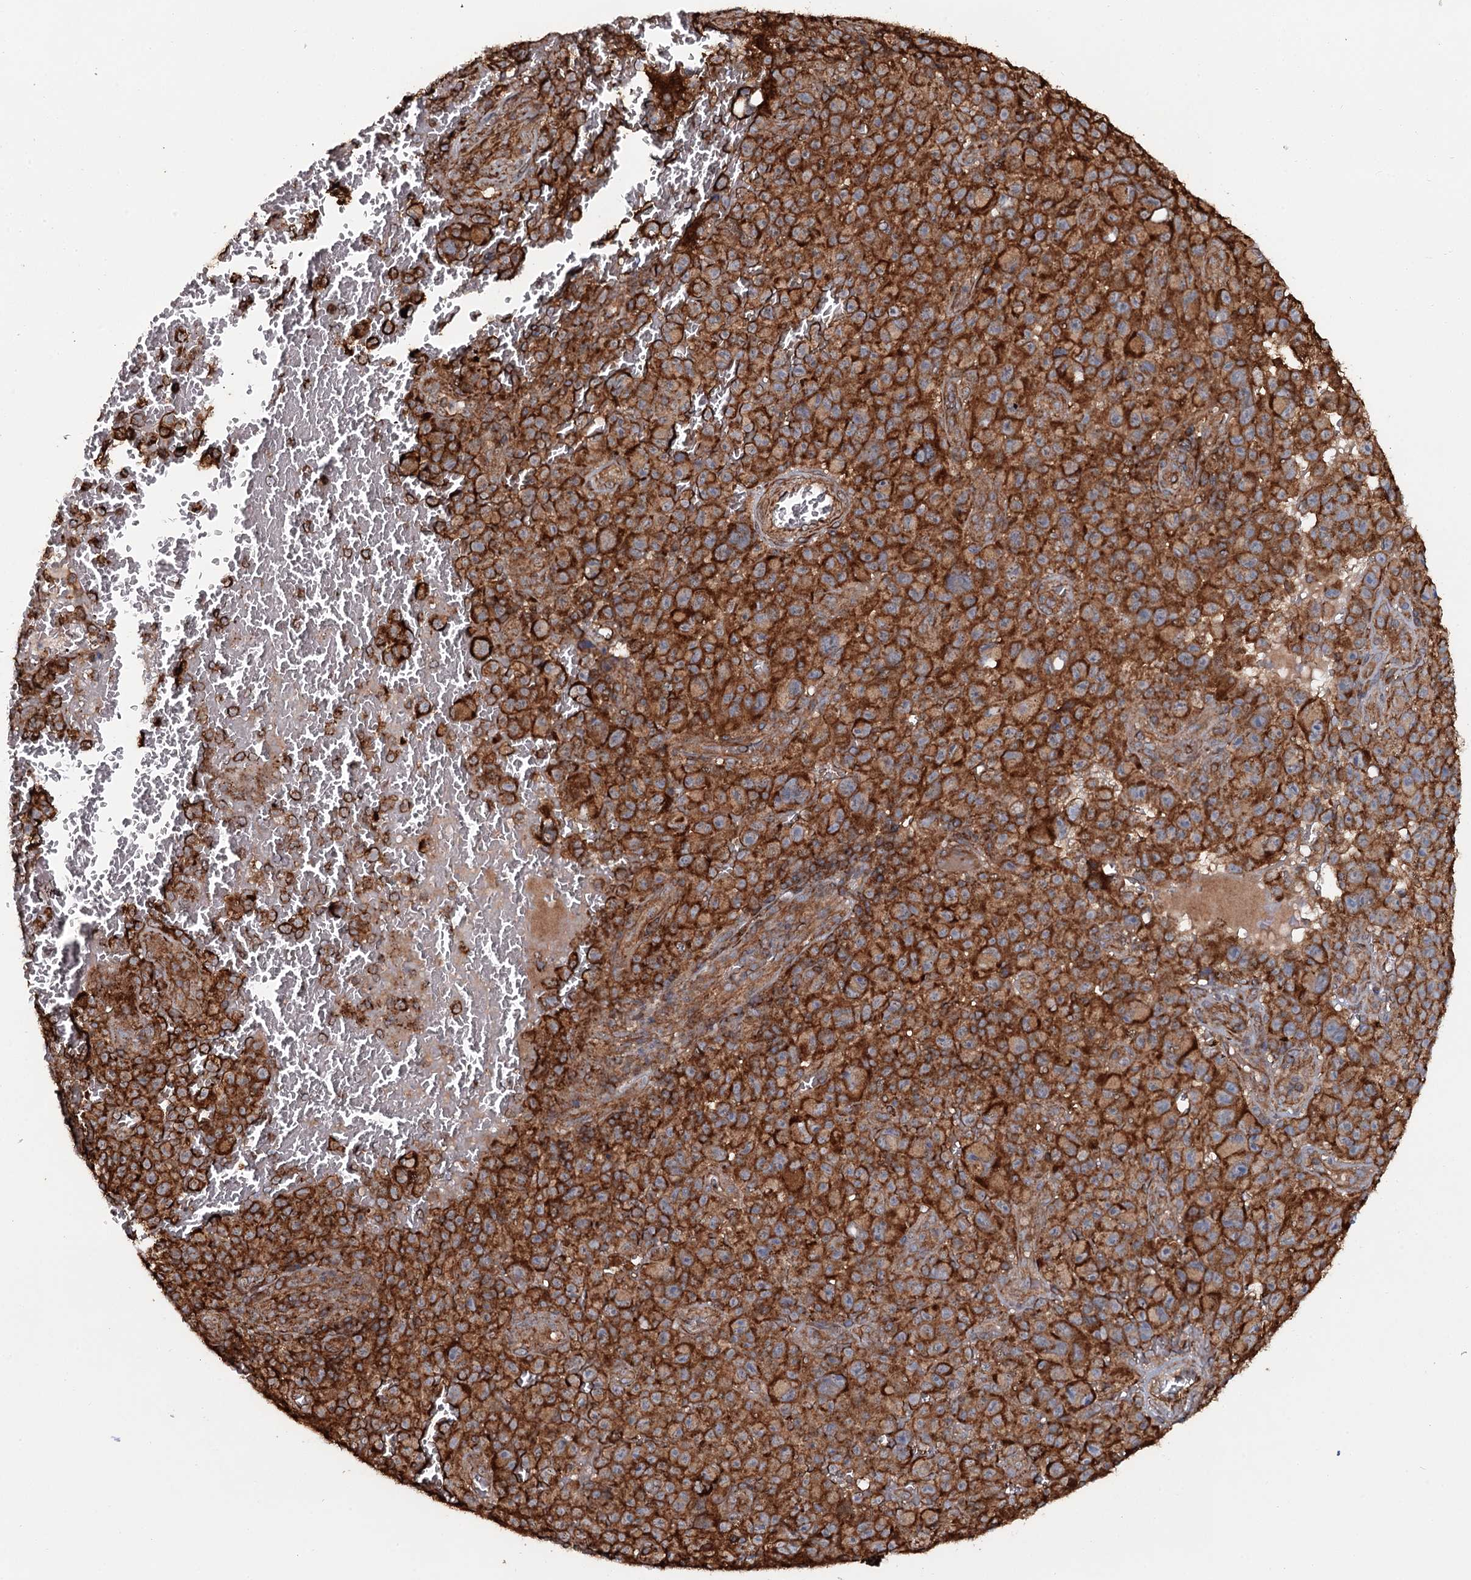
{"staining": {"intensity": "strong", "quantity": ">75%", "location": "cytoplasmic/membranous"}, "tissue": "melanoma", "cell_type": "Tumor cells", "image_type": "cancer", "snomed": [{"axis": "morphology", "description": "Malignant melanoma, NOS"}, {"axis": "topography", "description": "Skin"}], "caption": "Protein staining demonstrates strong cytoplasmic/membranous staining in approximately >75% of tumor cells in malignant melanoma.", "gene": "VWA8", "patient": {"sex": "female", "age": 82}}